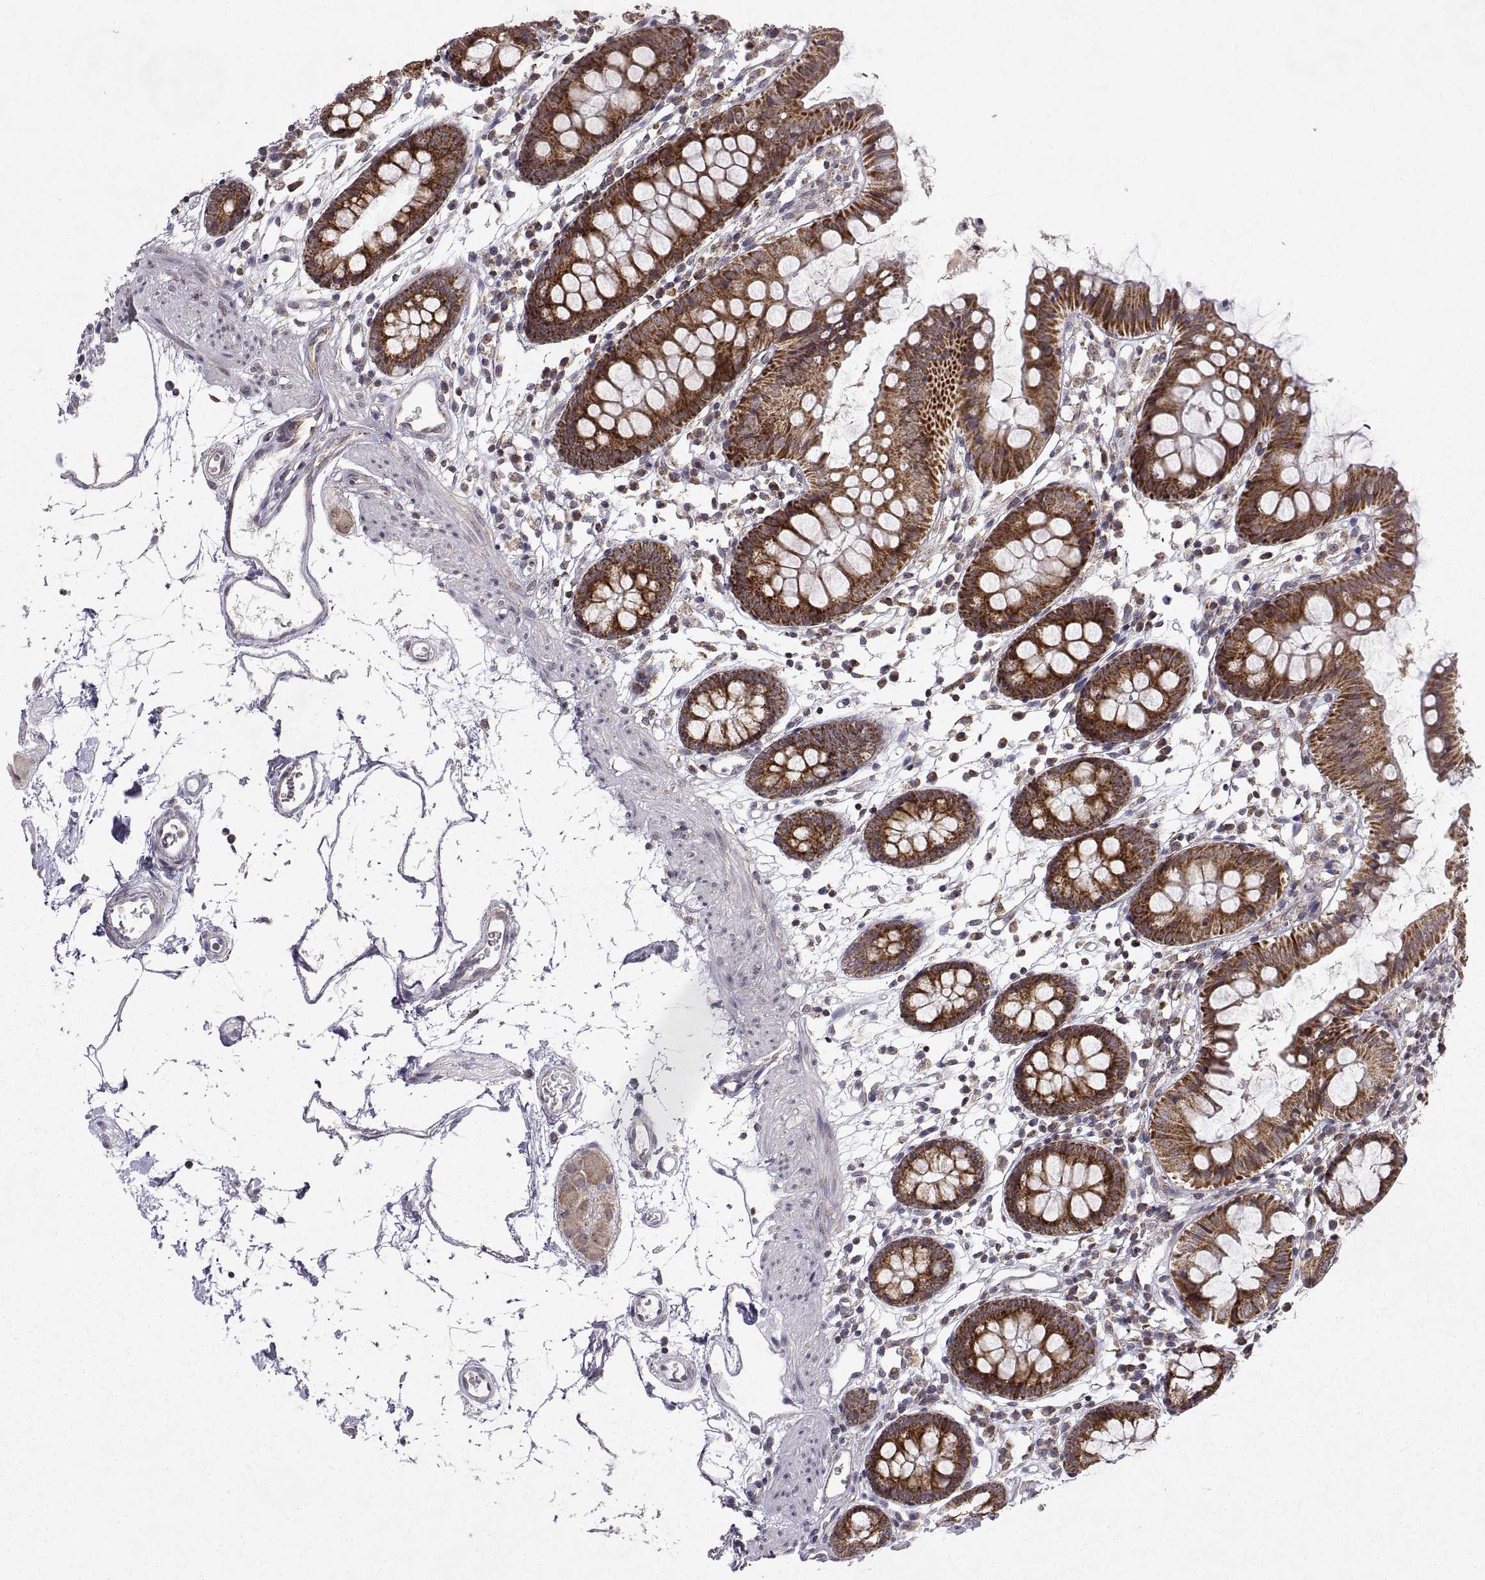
{"staining": {"intensity": "negative", "quantity": "none", "location": "none"}, "tissue": "colon", "cell_type": "Endothelial cells", "image_type": "normal", "snomed": [{"axis": "morphology", "description": "Normal tissue, NOS"}, {"axis": "topography", "description": "Colon"}], "caption": "Endothelial cells are negative for protein expression in benign human colon. (DAB IHC, high magnification).", "gene": "MANBAL", "patient": {"sex": "female", "age": 84}}